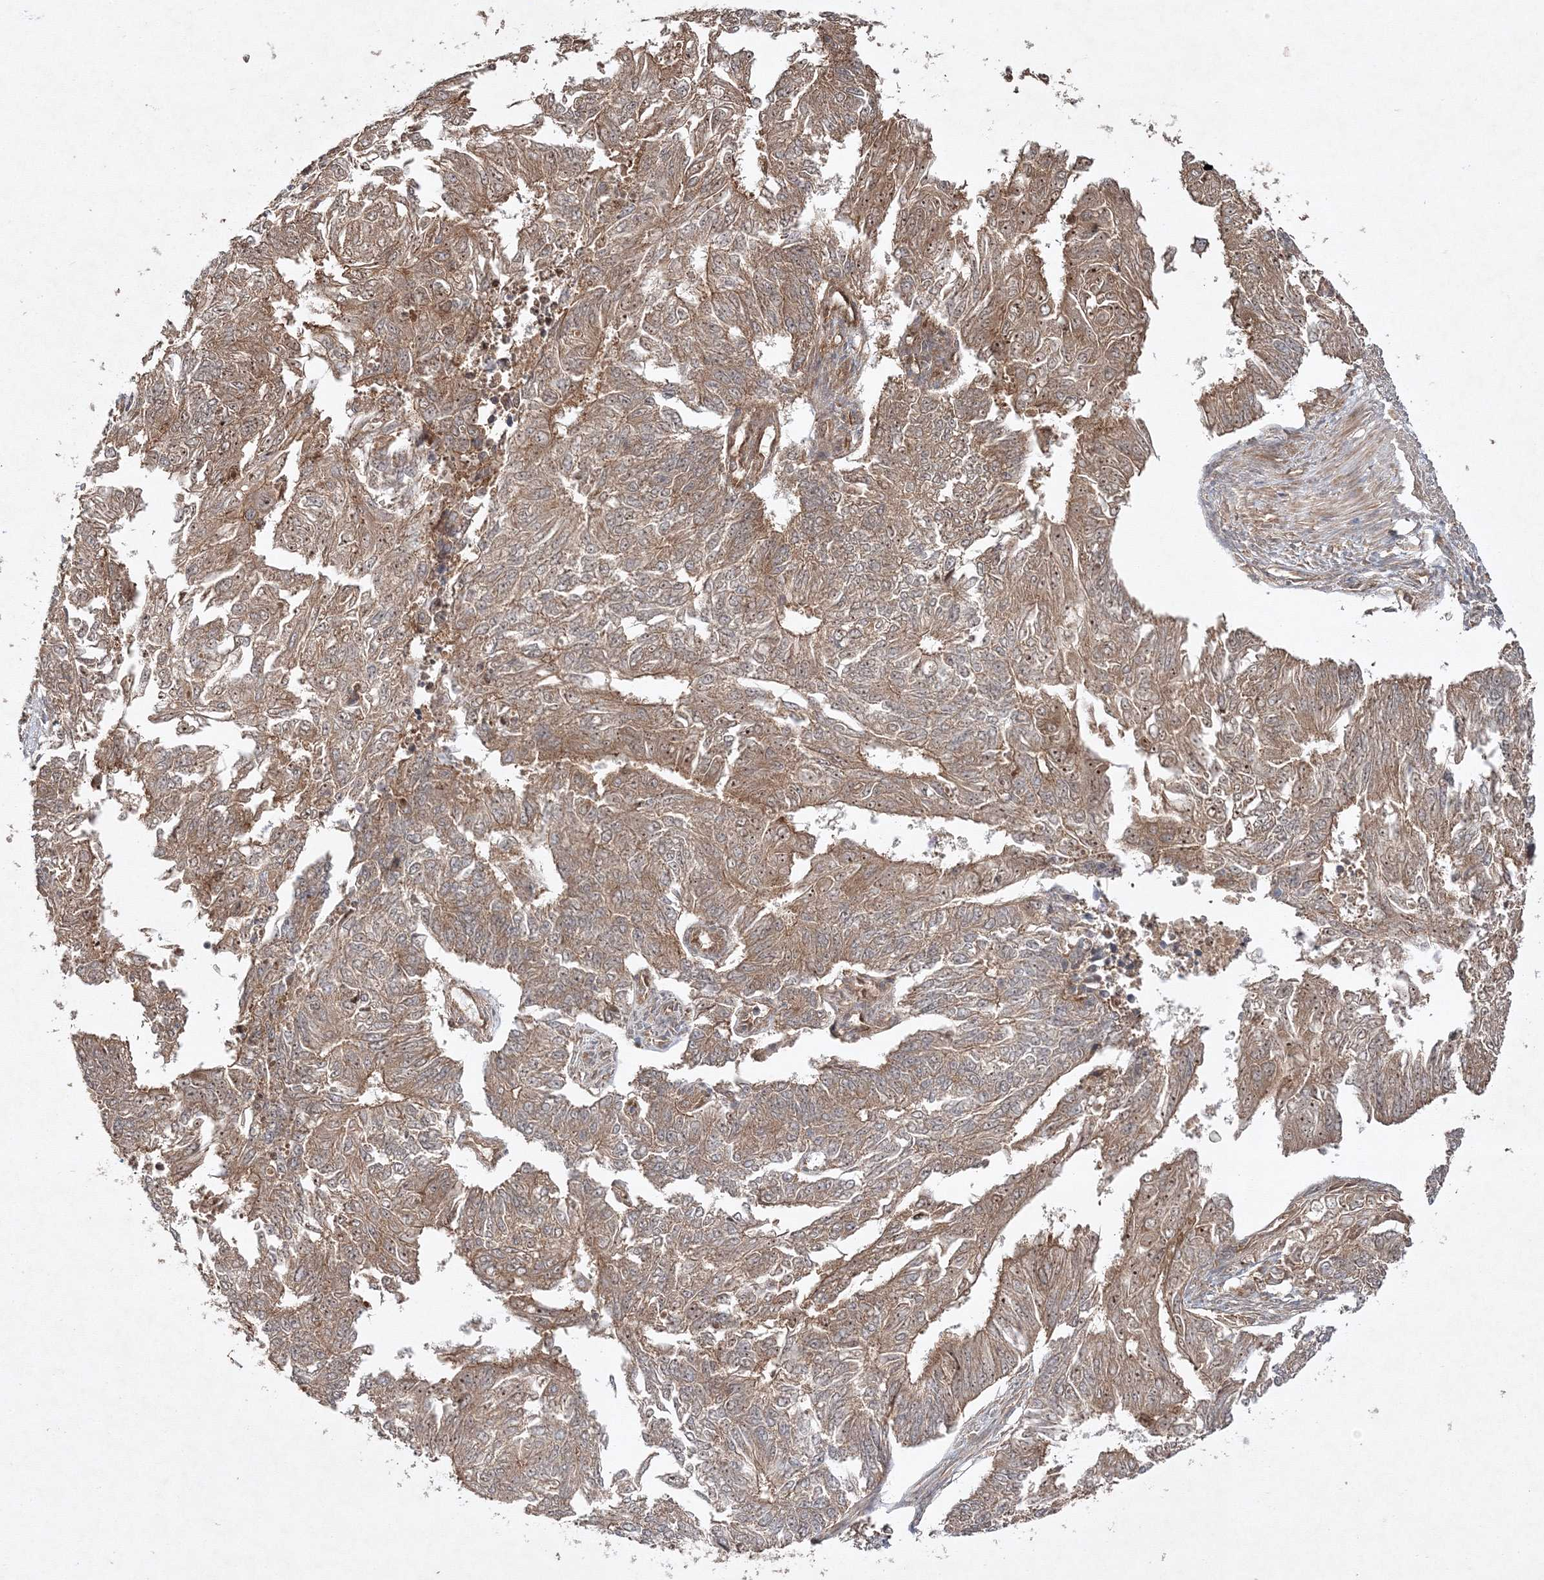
{"staining": {"intensity": "moderate", "quantity": ">75%", "location": "cytoplasmic/membranous"}, "tissue": "endometrial cancer", "cell_type": "Tumor cells", "image_type": "cancer", "snomed": [{"axis": "morphology", "description": "Adenocarcinoma, NOS"}, {"axis": "topography", "description": "Endometrium"}], "caption": "Human adenocarcinoma (endometrial) stained for a protein (brown) exhibits moderate cytoplasmic/membranous positive positivity in approximately >75% of tumor cells.", "gene": "WDR37", "patient": {"sex": "female", "age": 32}}